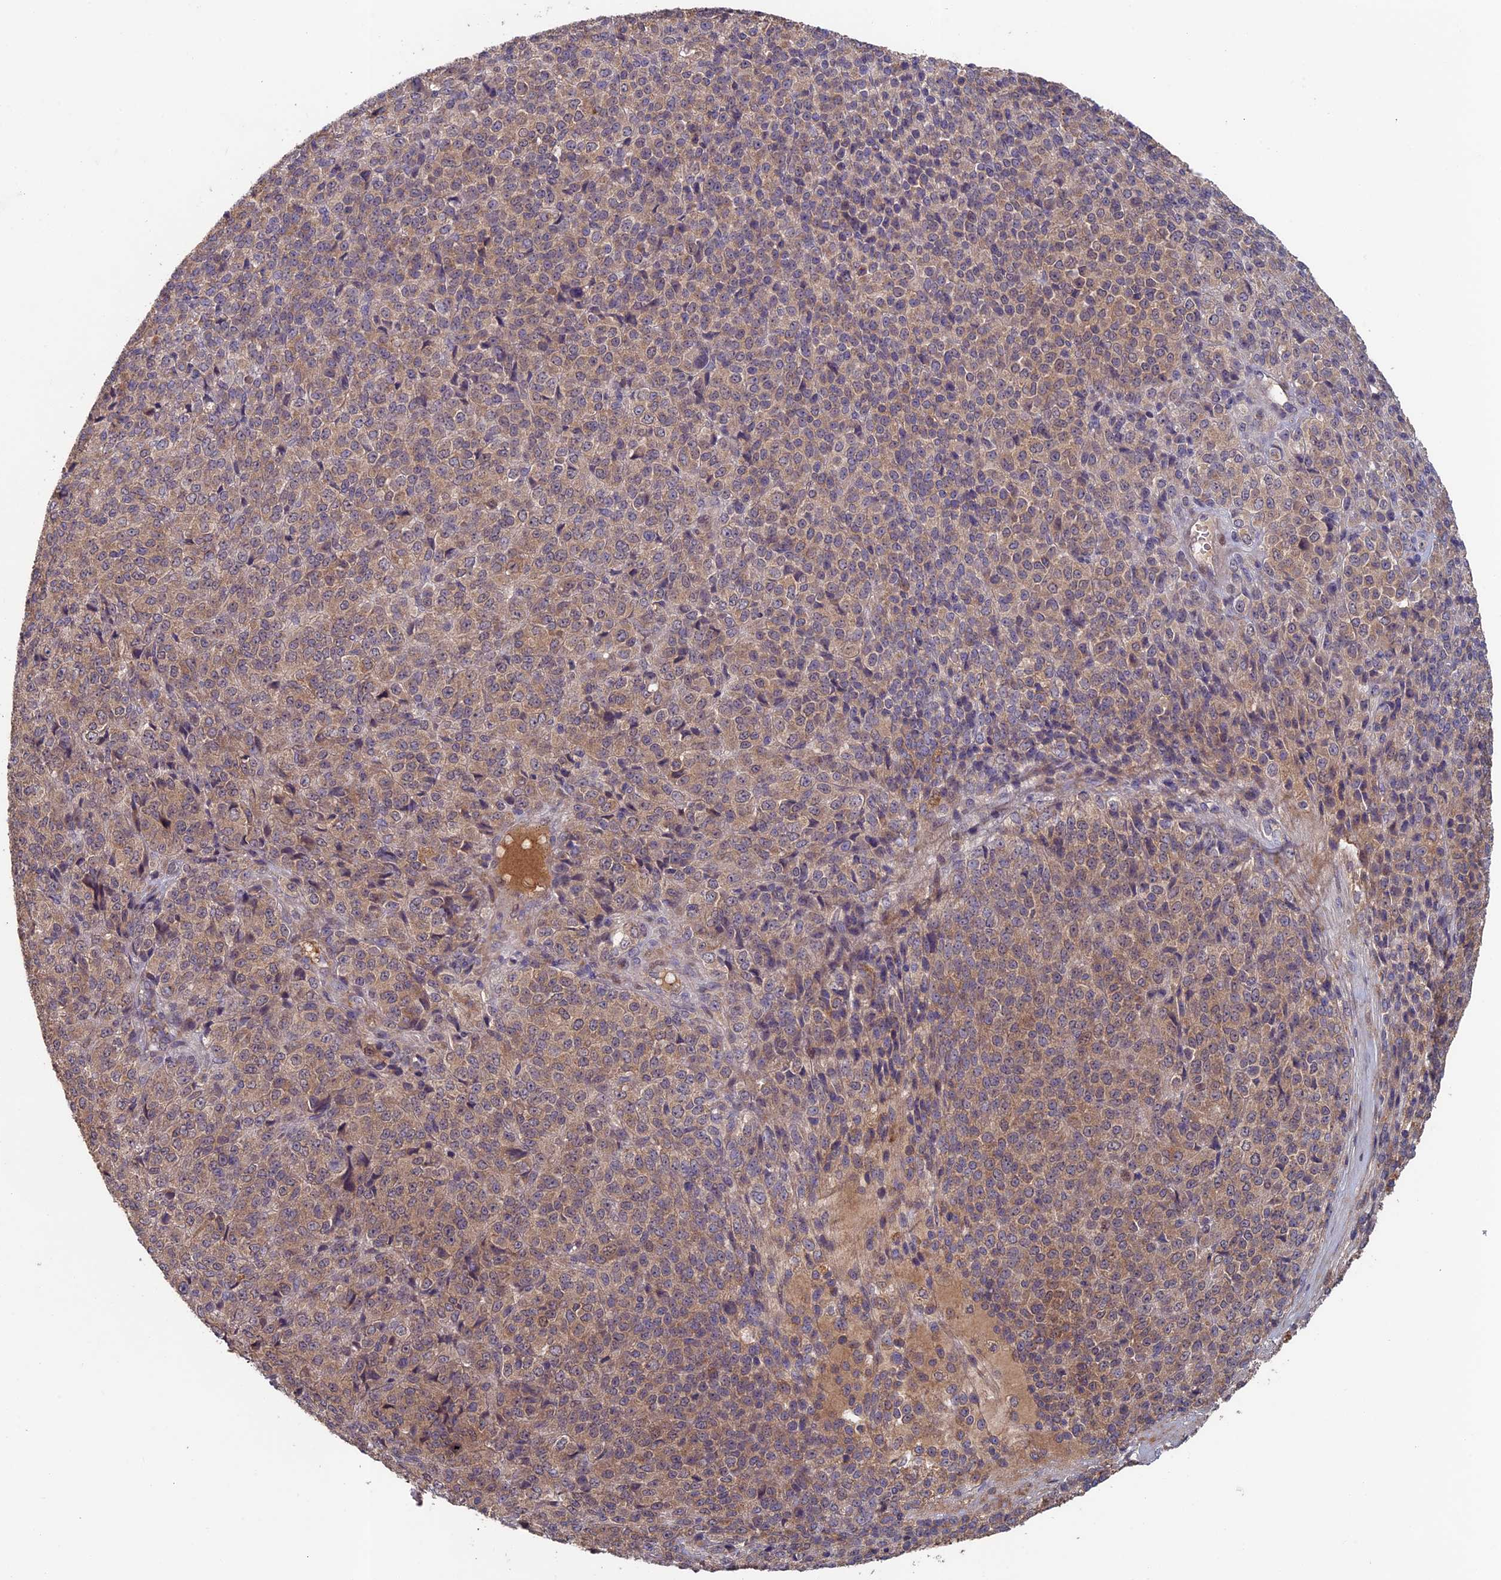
{"staining": {"intensity": "moderate", "quantity": "25%-75%", "location": "cytoplasmic/membranous"}, "tissue": "melanoma", "cell_type": "Tumor cells", "image_type": "cancer", "snomed": [{"axis": "morphology", "description": "Malignant melanoma, Metastatic site"}, {"axis": "topography", "description": "Brain"}], "caption": "Tumor cells reveal medium levels of moderate cytoplasmic/membranous expression in approximately 25%-75% of cells in melanoma.", "gene": "RCCD1", "patient": {"sex": "female", "age": 56}}